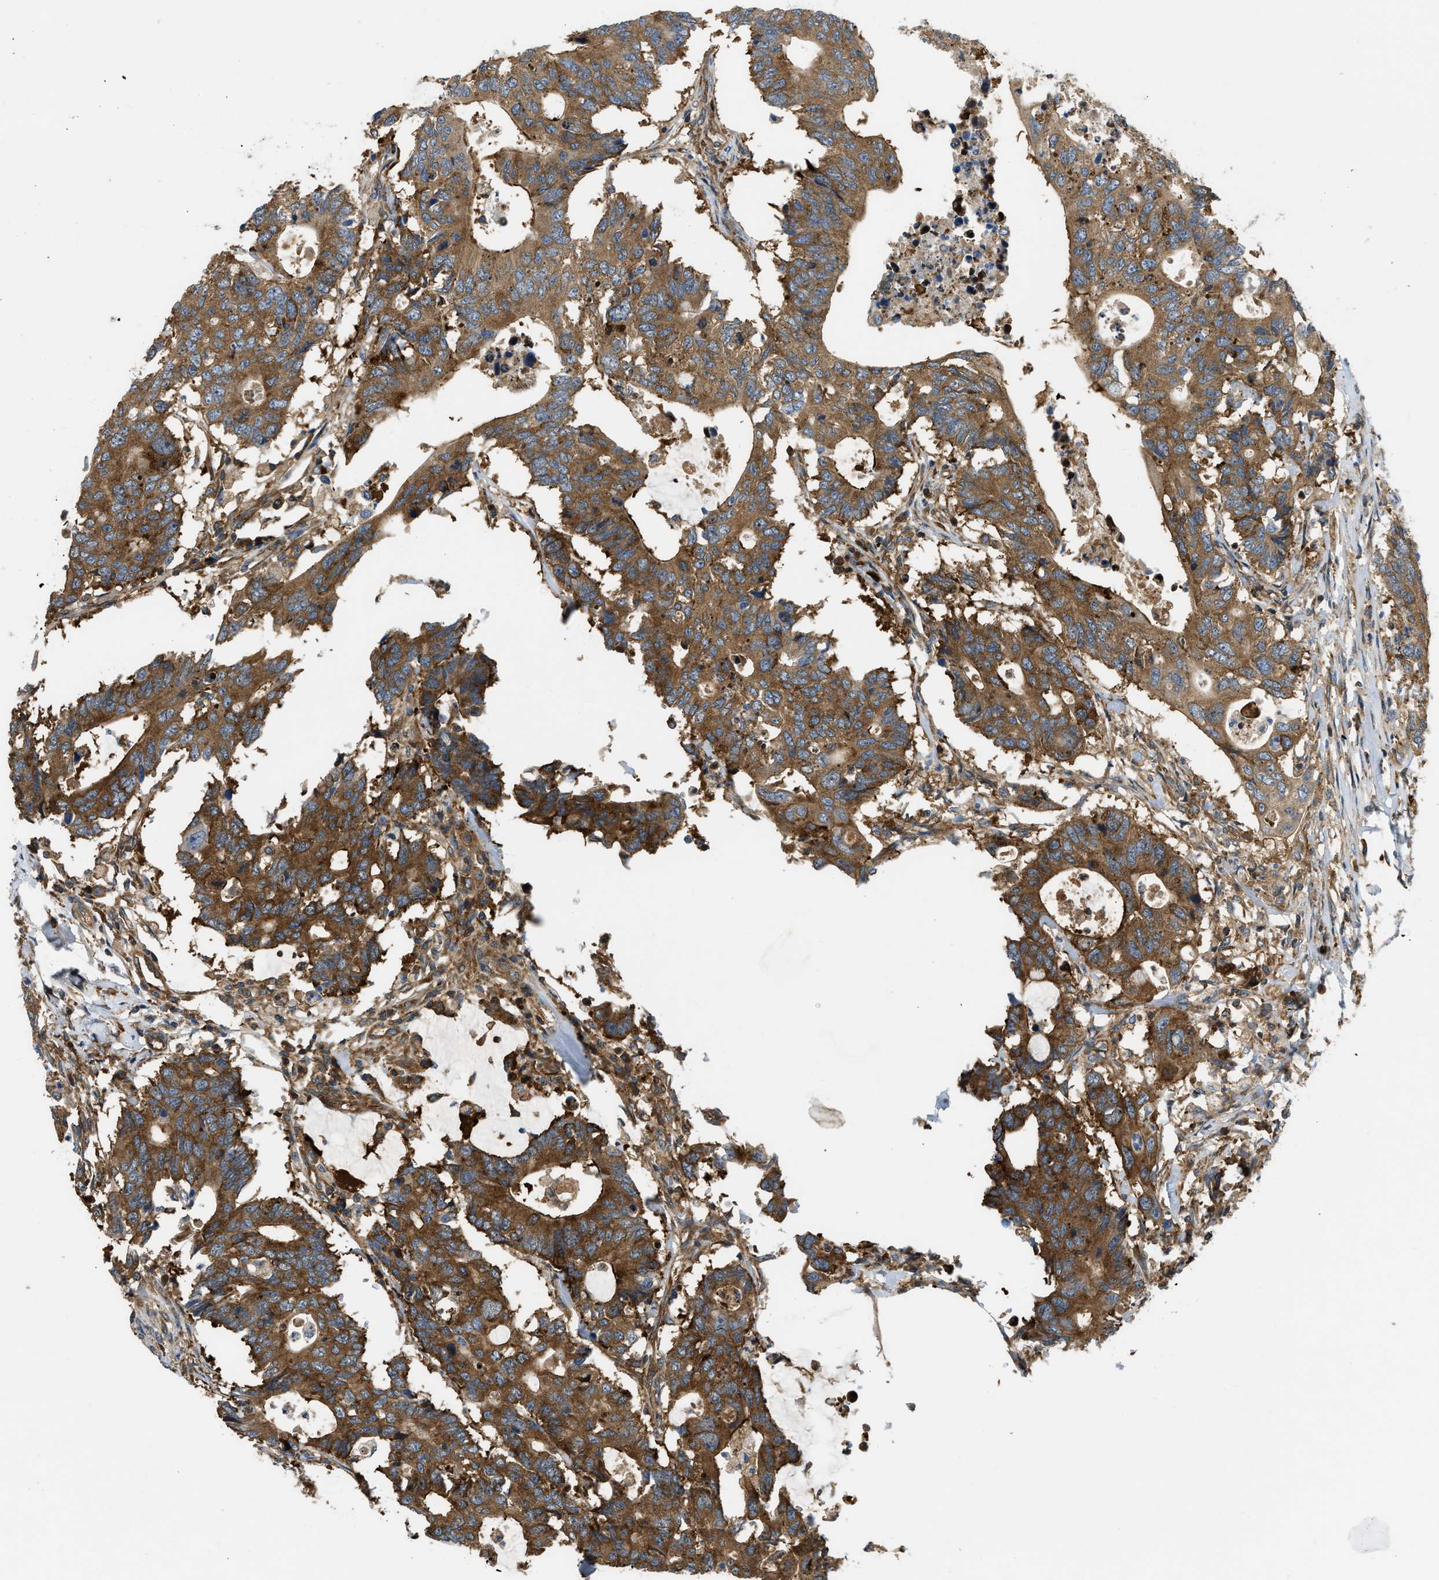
{"staining": {"intensity": "moderate", "quantity": ">75%", "location": "cytoplasmic/membranous"}, "tissue": "colorectal cancer", "cell_type": "Tumor cells", "image_type": "cancer", "snomed": [{"axis": "morphology", "description": "Adenocarcinoma, NOS"}, {"axis": "topography", "description": "Colon"}], "caption": "Moderate cytoplasmic/membranous staining is seen in about >75% of tumor cells in colorectal cancer (adenocarcinoma).", "gene": "RASGRF2", "patient": {"sex": "male", "age": 71}}